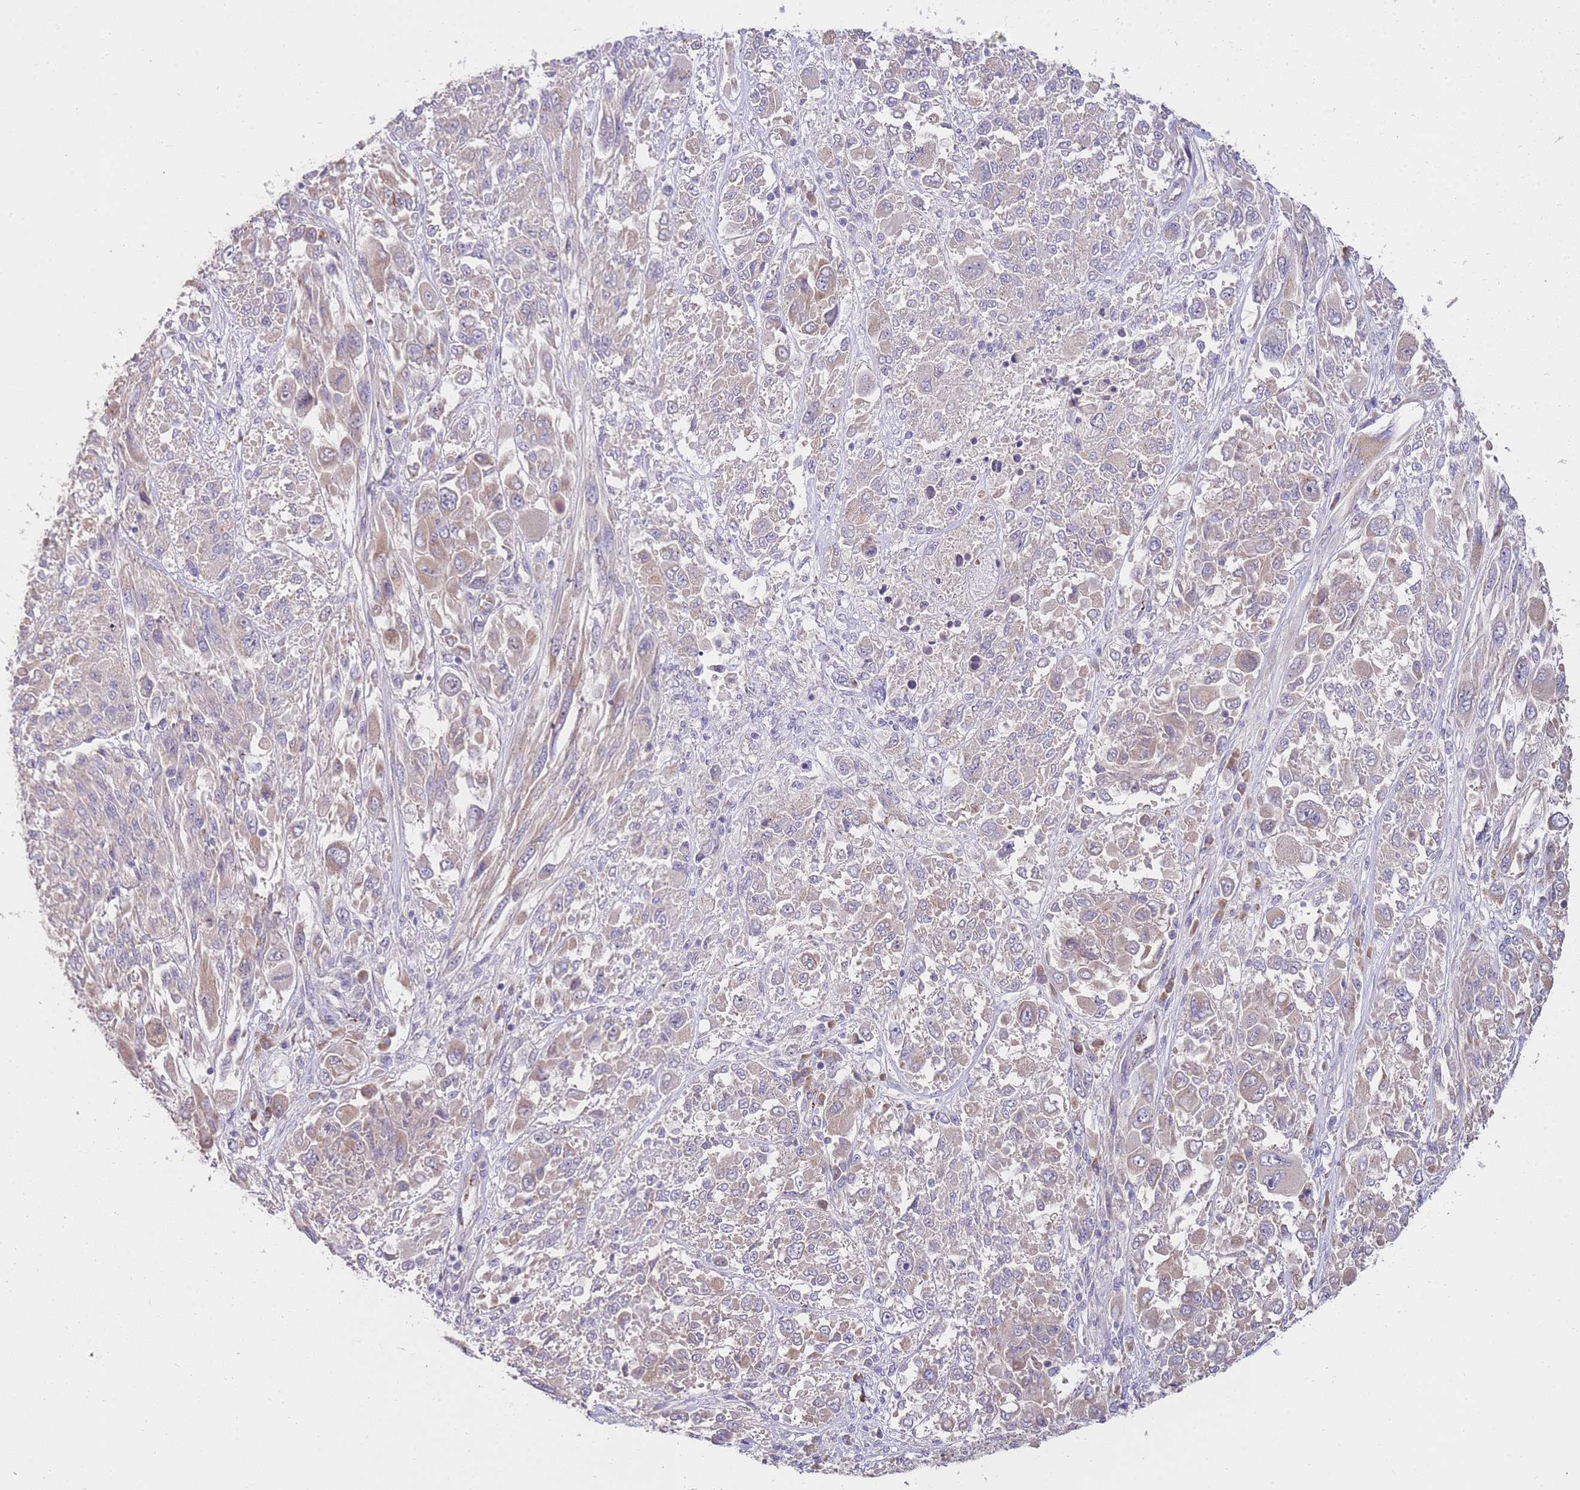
{"staining": {"intensity": "negative", "quantity": "none", "location": "none"}, "tissue": "melanoma", "cell_type": "Tumor cells", "image_type": "cancer", "snomed": [{"axis": "morphology", "description": "Malignant melanoma, NOS"}, {"axis": "topography", "description": "Skin"}], "caption": "Histopathology image shows no protein positivity in tumor cells of melanoma tissue.", "gene": "NMUR2", "patient": {"sex": "female", "age": 91}}